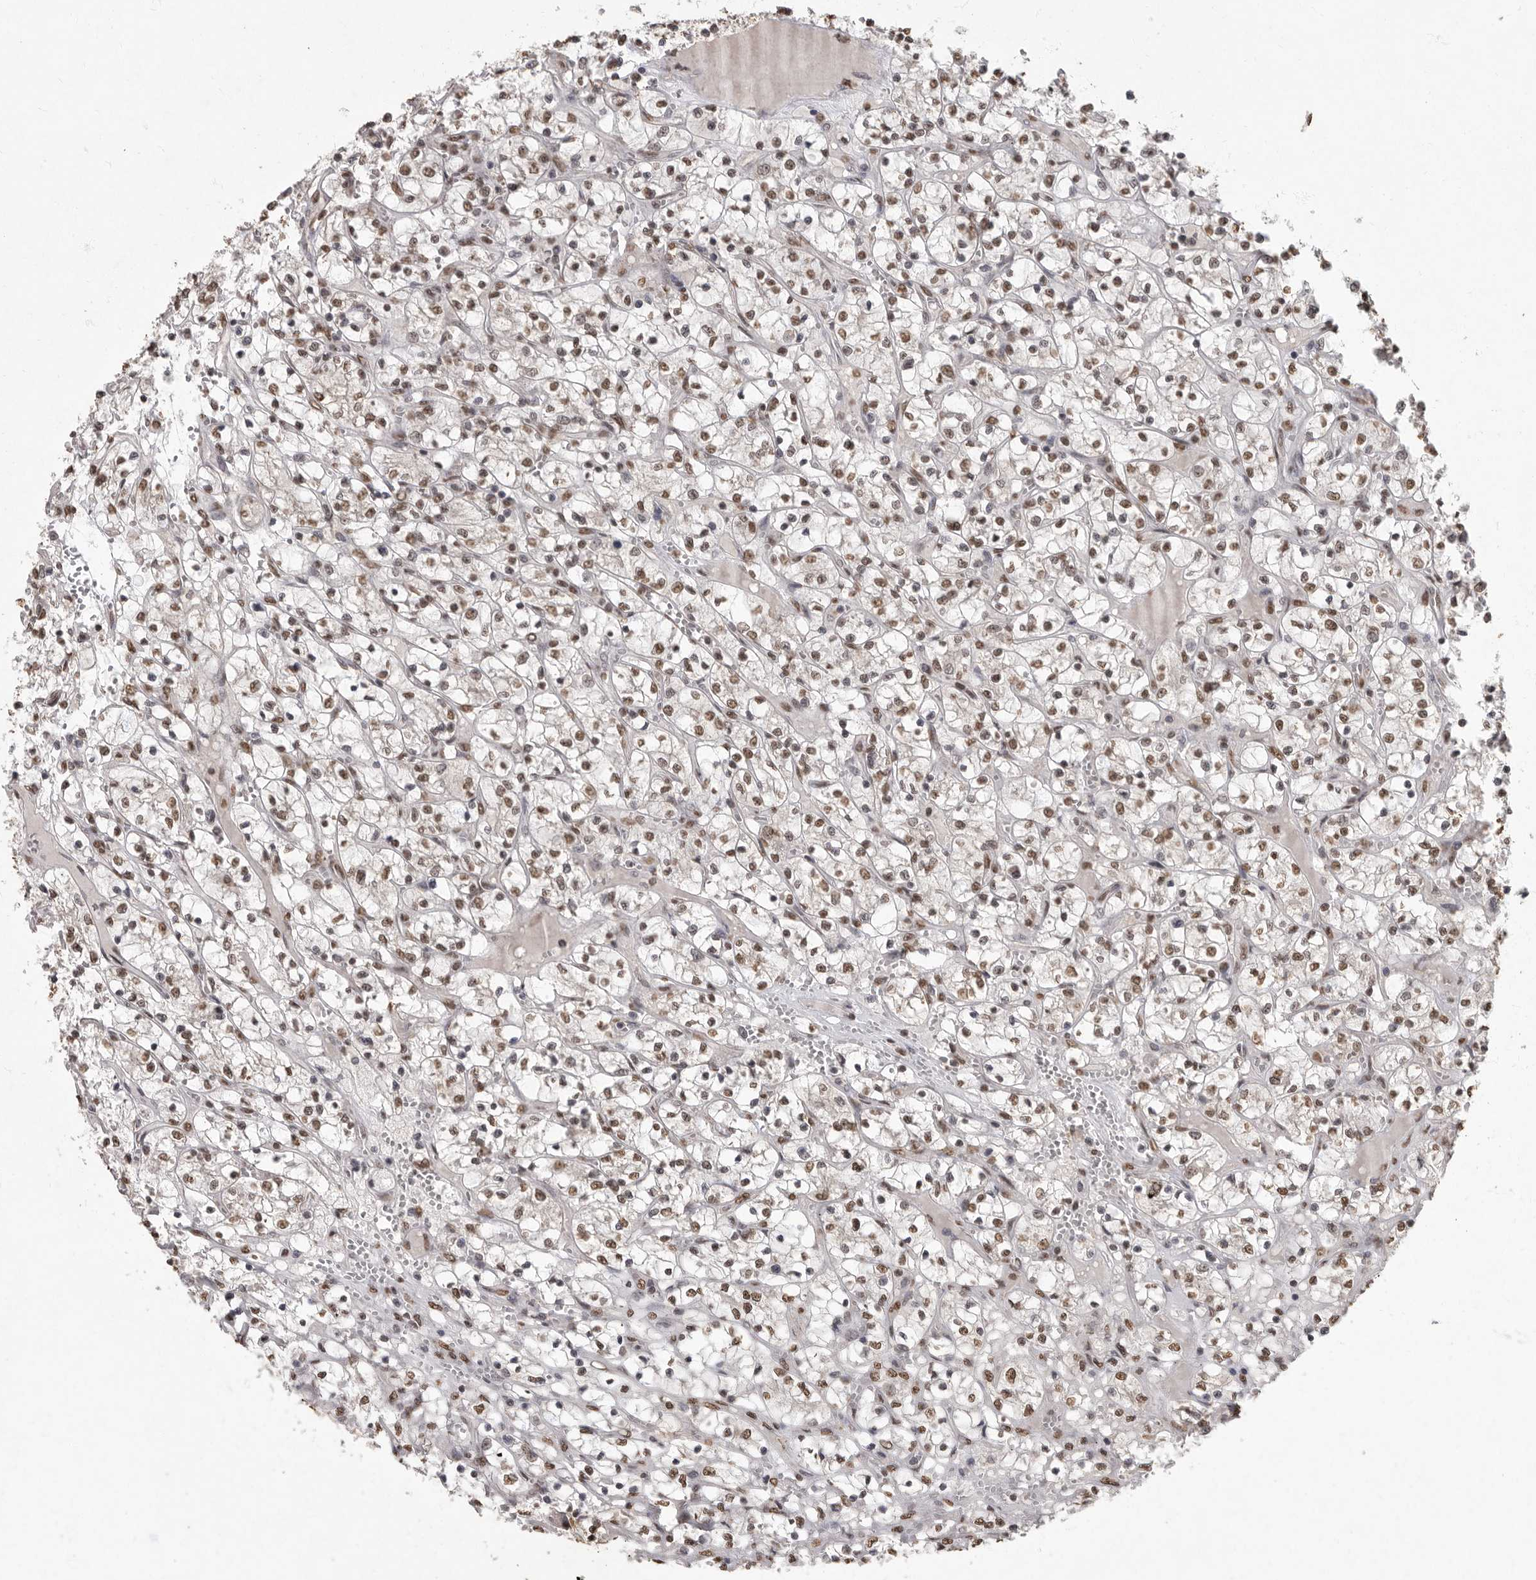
{"staining": {"intensity": "weak", "quantity": ">75%", "location": "nuclear"}, "tissue": "renal cancer", "cell_type": "Tumor cells", "image_type": "cancer", "snomed": [{"axis": "morphology", "description": "Adenocarcinoma, NOS"}, {"axis": "topography", "description": "Kidney"}], "caption": "Tumor cells show low levels of weak nuclear staining in approximately >75% of cells in renal cancer. The protein of interest is stained brown, and the nuclei are stained in blue (DAB (3,3'-diaminobenzidine) IHC with brightfield microscopy, high magnification).", "gene": "NBL1", "patient": {"sex": "female", "age": 69}}